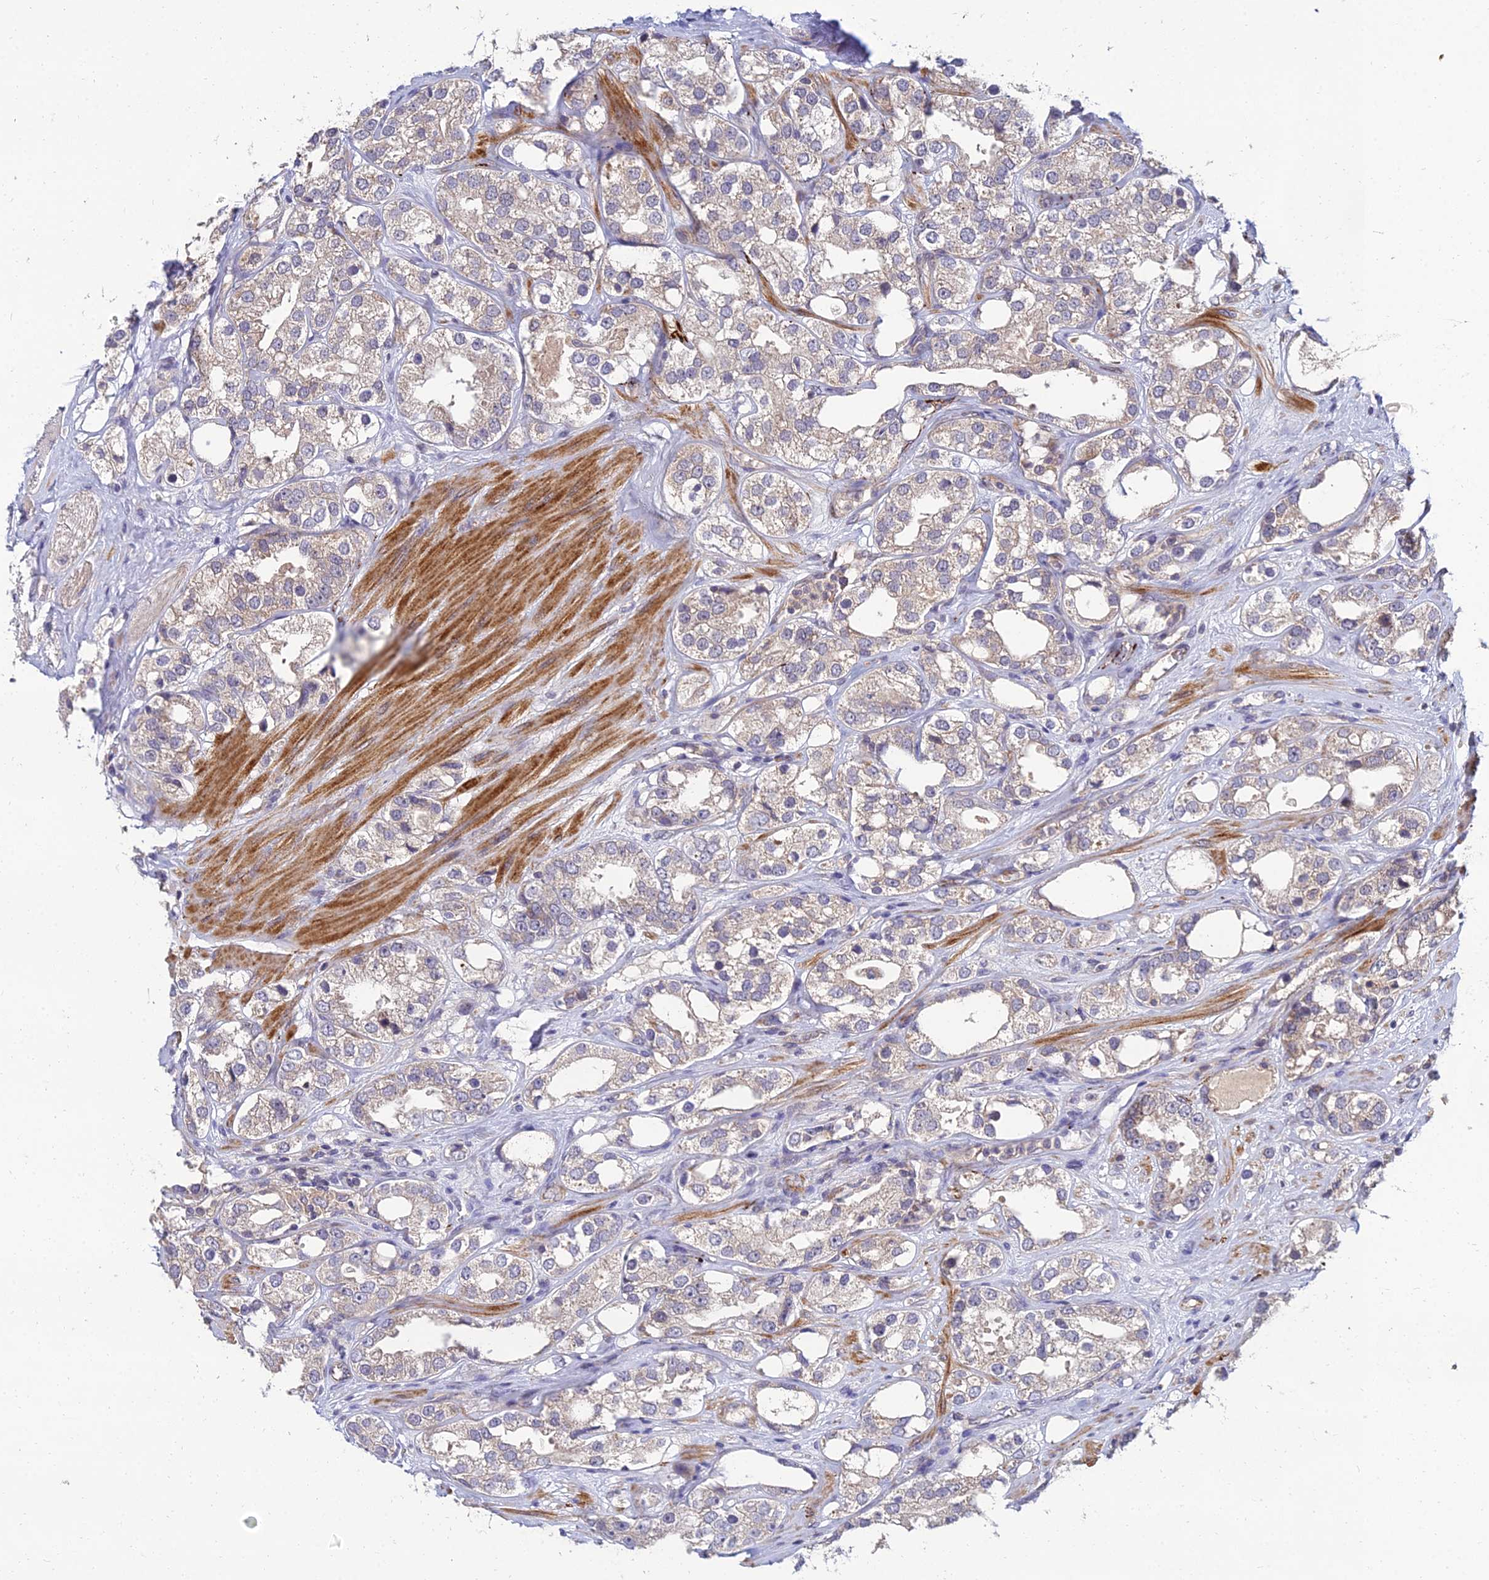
{"staining": {"intensity": "weak", "quantity": "<25%", "location": "cytoplasmic/membranous"}, "tissue": "prostate cancer", "cell_type": "Tumor cells", "image_type": "cancer", "snomed": [{"axis": "morphology", "description": "Adenocarcinoma, NOS"}, {"axis": "topography", "description": "Prostate"}], "caption": "Tumor cells show no significant staining in prostate cancer (adenocarcinoma).", "gene": "NPY", "patient": {"sex": "male", "age": 79}}